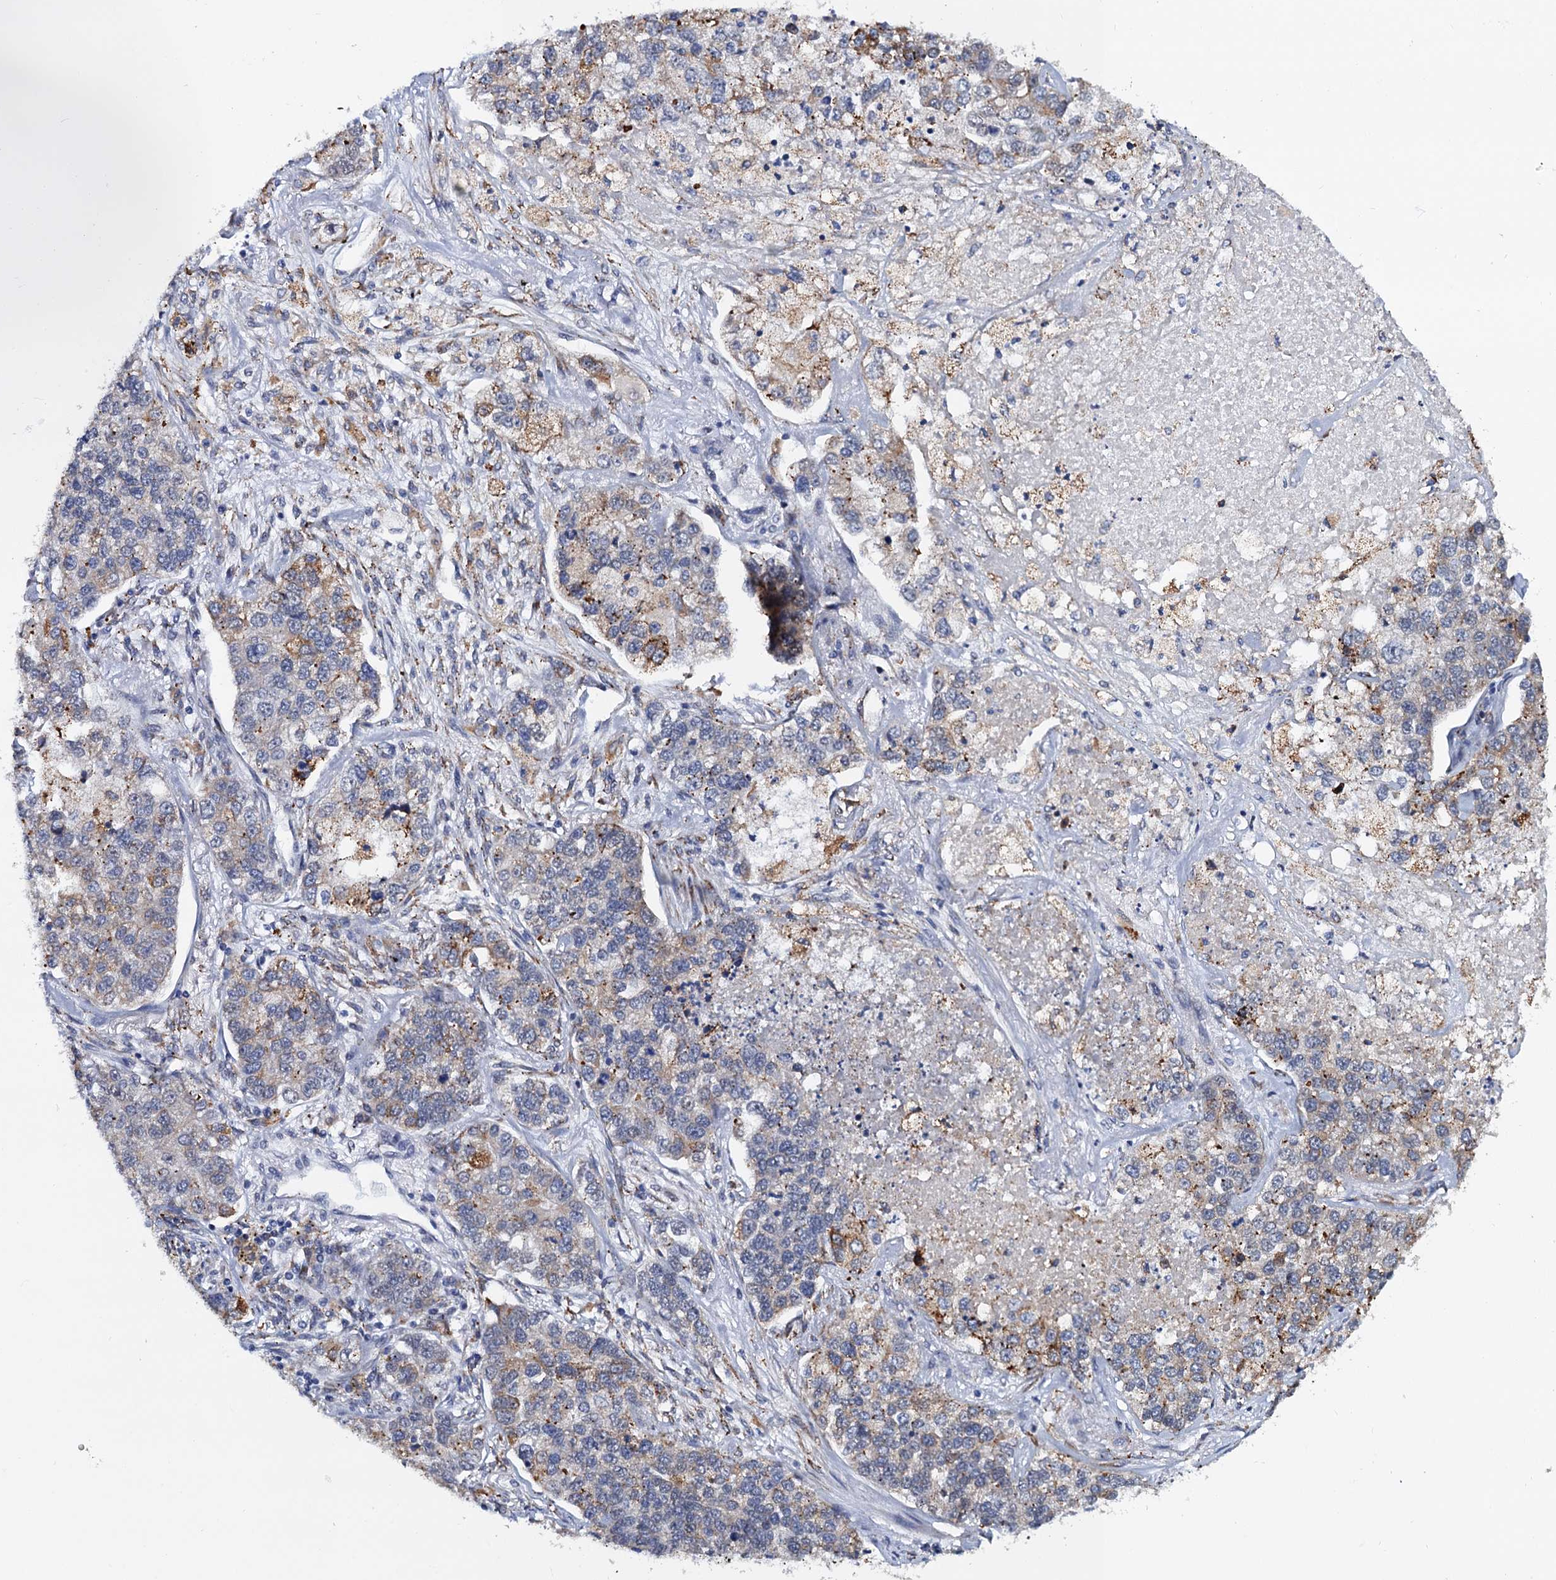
{"staining": {"intensity": "moderate", "quantity": "<25%", "location": "cytoplasmic/membranous"}, "tissue": "lung cancer", "cell_type": "Tumor cells", "image_type": "cancer", "snomed": [{"axis": "morphology", "description": "Adenocarcinoma, NOS"}, {"axis": "topography", "description": "Lung"}], "caption": "Protein staining of lung cancer (adenocarcinoma) tissue shows moderate cytoplasmic/membranous positivity in approximately <25% of tumor cells. (DAB IHC with brightfield microscopy, high magnification).", "gene": "SLC7A10", "patient": {"sex": "male", "age": 49}}